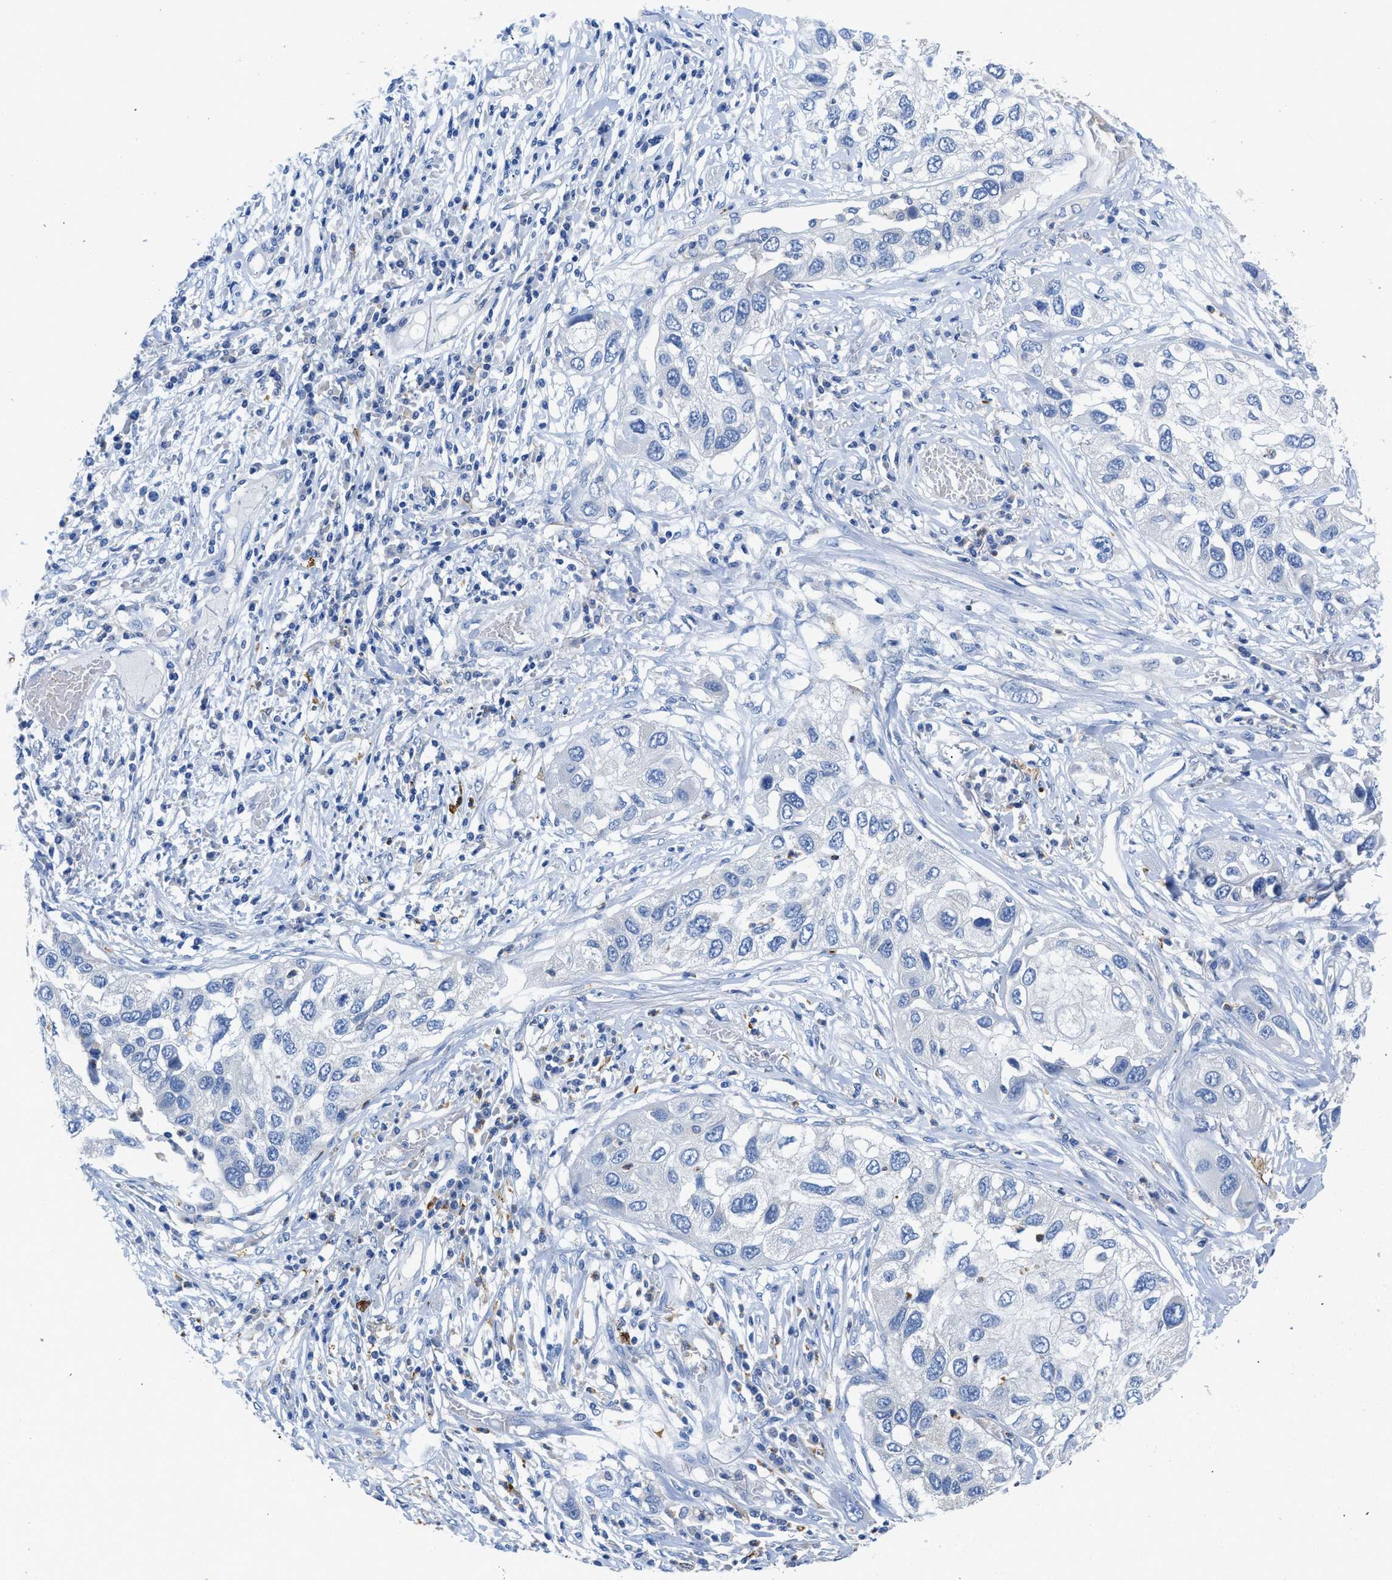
{"staining": {"intensity": "negative", "quantity": "none", "location": "none"}, "tissue": "lung cancer", "cell_type": "Tumor cells", "image_type": "cancer", "snomed": [{"axis": "morphology", "description": "Squamous cell carcinoma, NOS"}, {"axis": "topography", "description": "Lung"}], "caption": "DAB (3,3'-diaminobenzidine) immunohistochemical staining of squamous cell carcinoma (lung) reveals no significant positivity in tumor cells.", "gene": "NEB", "patient": {"sex": "male", "age": 71}}